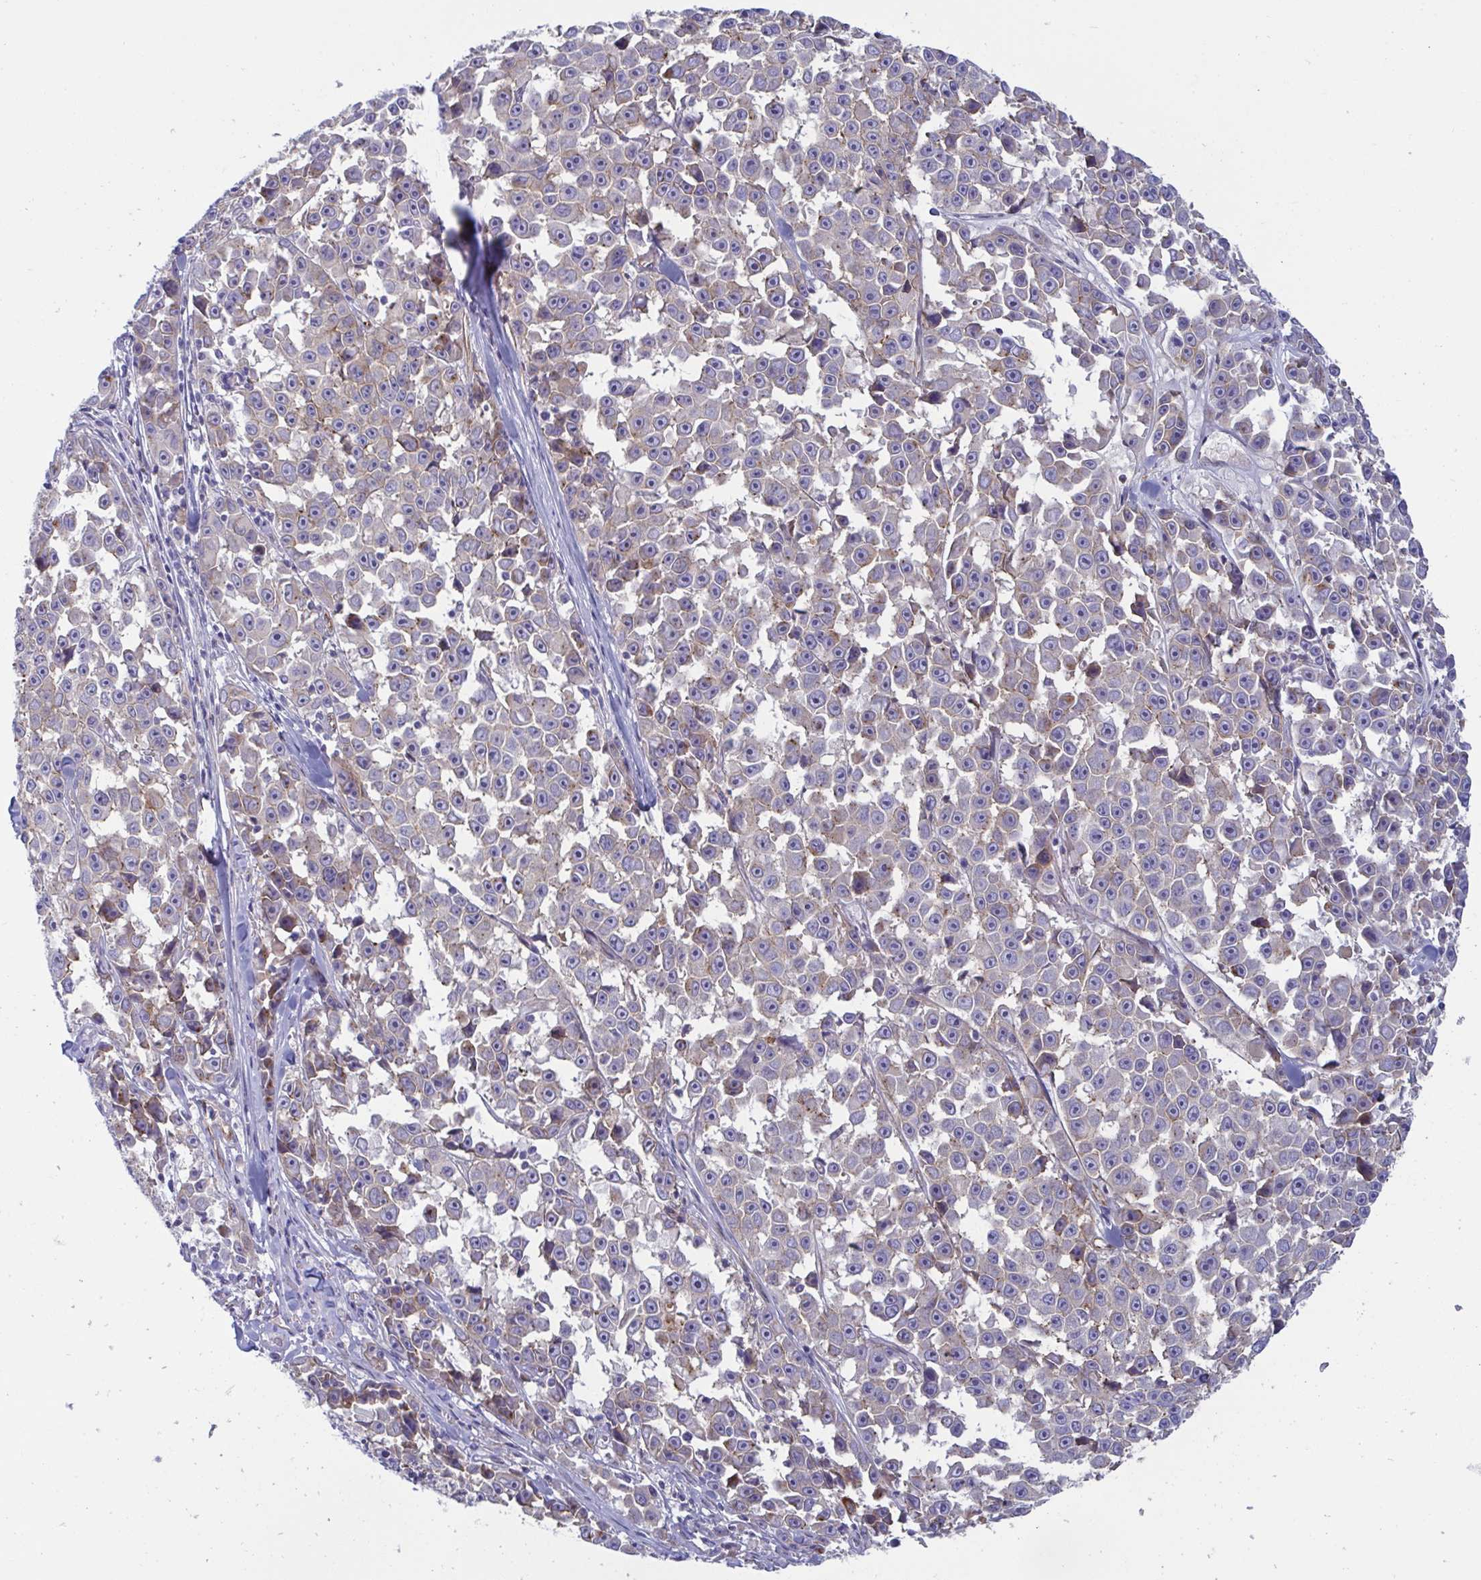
{"staining": {"intensity": "weak", "quantity": "<25%", "location": "cytoplasmic/membranous"}, "tissue": "melanoma", "cell_type": "Tumor cells", "image_type": "cancer", "snomed": [{"axis": "morphology", "description": "Malignant melanoma, NOS"}, {"axis": "topography", "description": "Skin"}], "caption": "A micrograph of human melanoma is negative for staining in tumor cells.", "gene": "SLC9A6", "patient": {"sex": "female", "age": 66}}